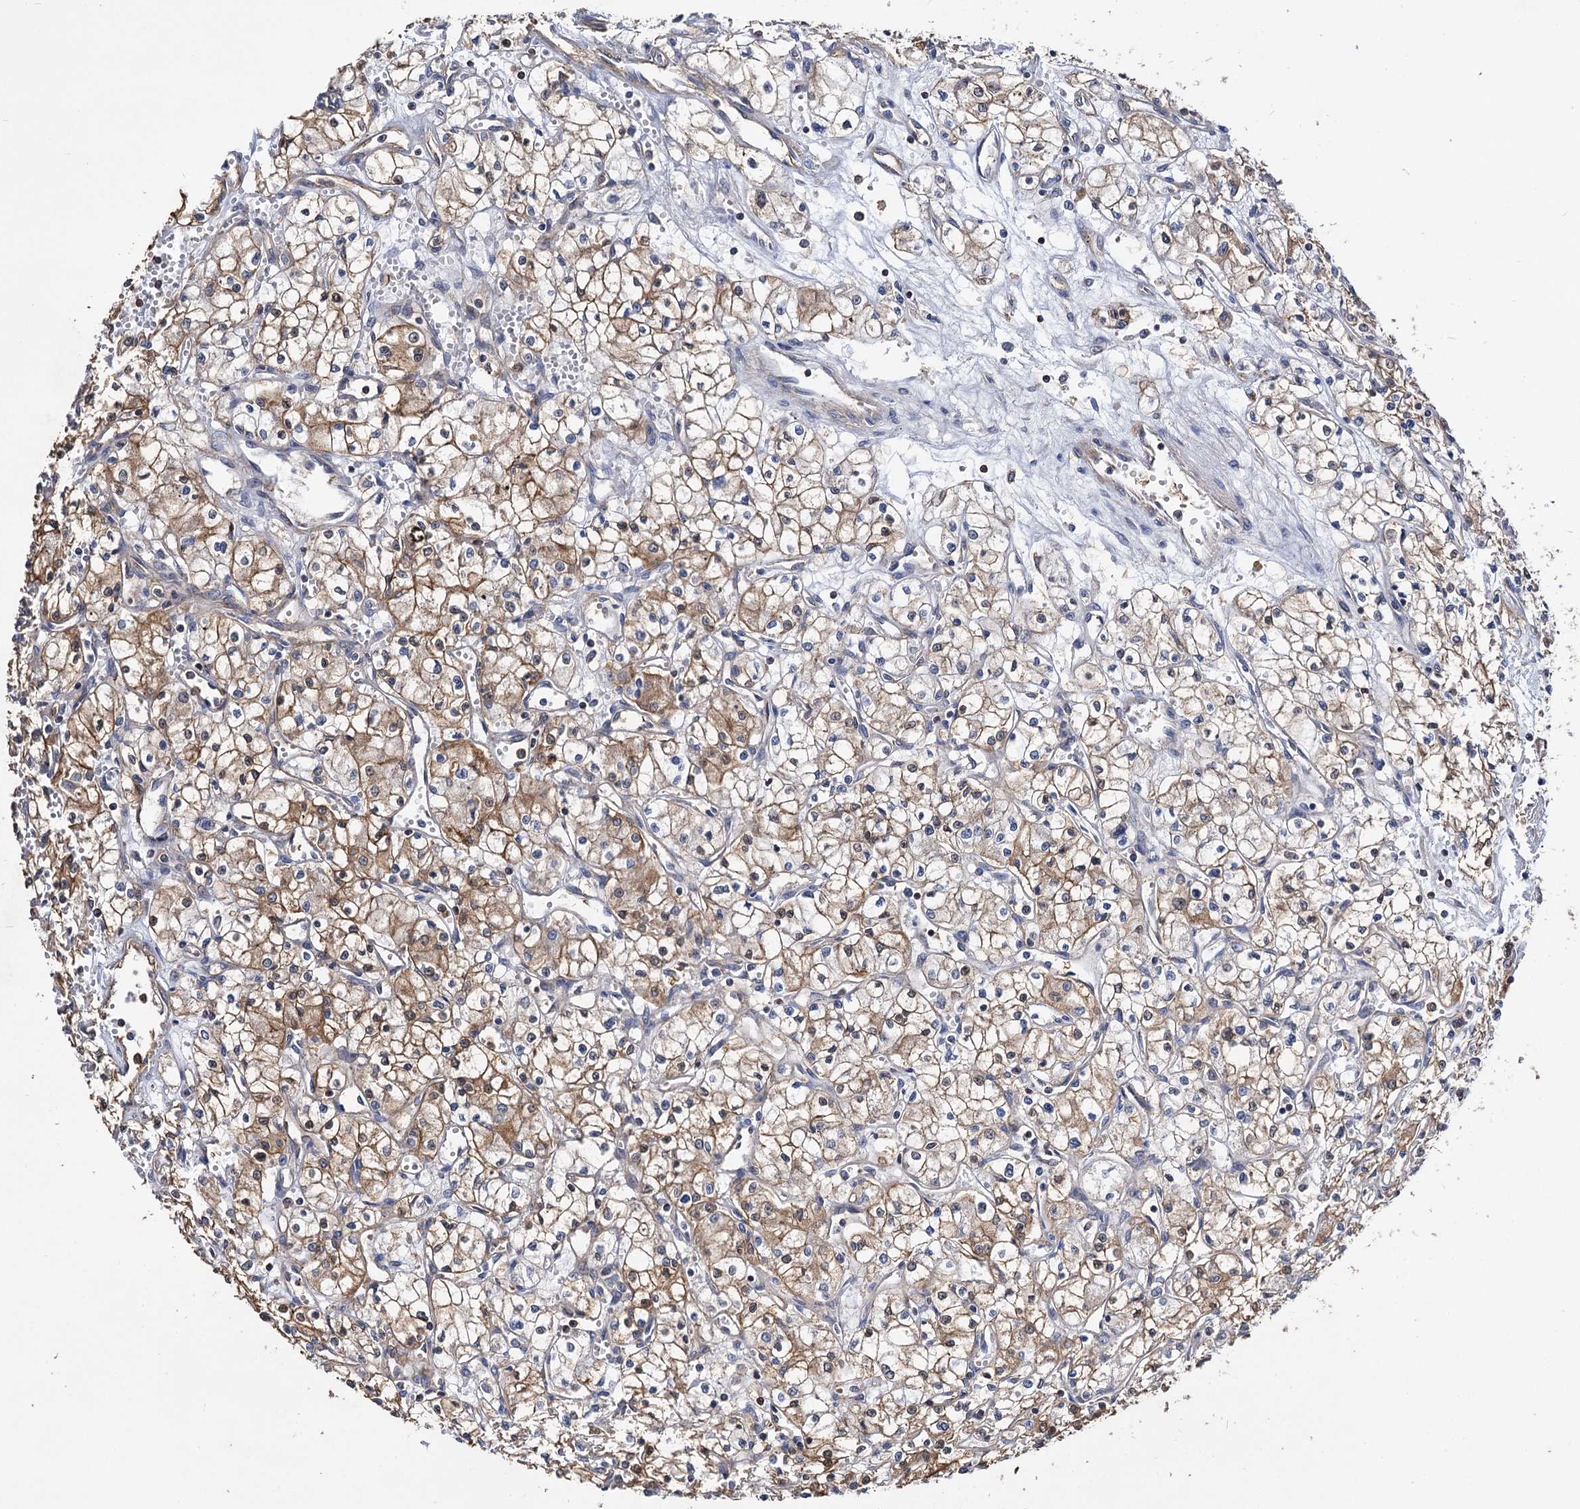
{"staining": {"intensity": "moderate", "quantity": "25%-75%", "location": "cytoplasmic/membranous"}, "tissue": "renal cancer", "cell_type": "Tumor cells", "image_type": "cancer", "snomed": [{"axis": "morphology", "description": "Adenocarcinoma, NOS"}, {"axis": "topography", "description": "Kidney"}], "caption": "Protein expression analysis of human adenocarcinoma (renal) reveals moderate cytoplasmic/membranous staining in approximately 25%-75% of tumor cells.", "gene": "IDI1", "patient": {"sex": "male", "age": 59}}